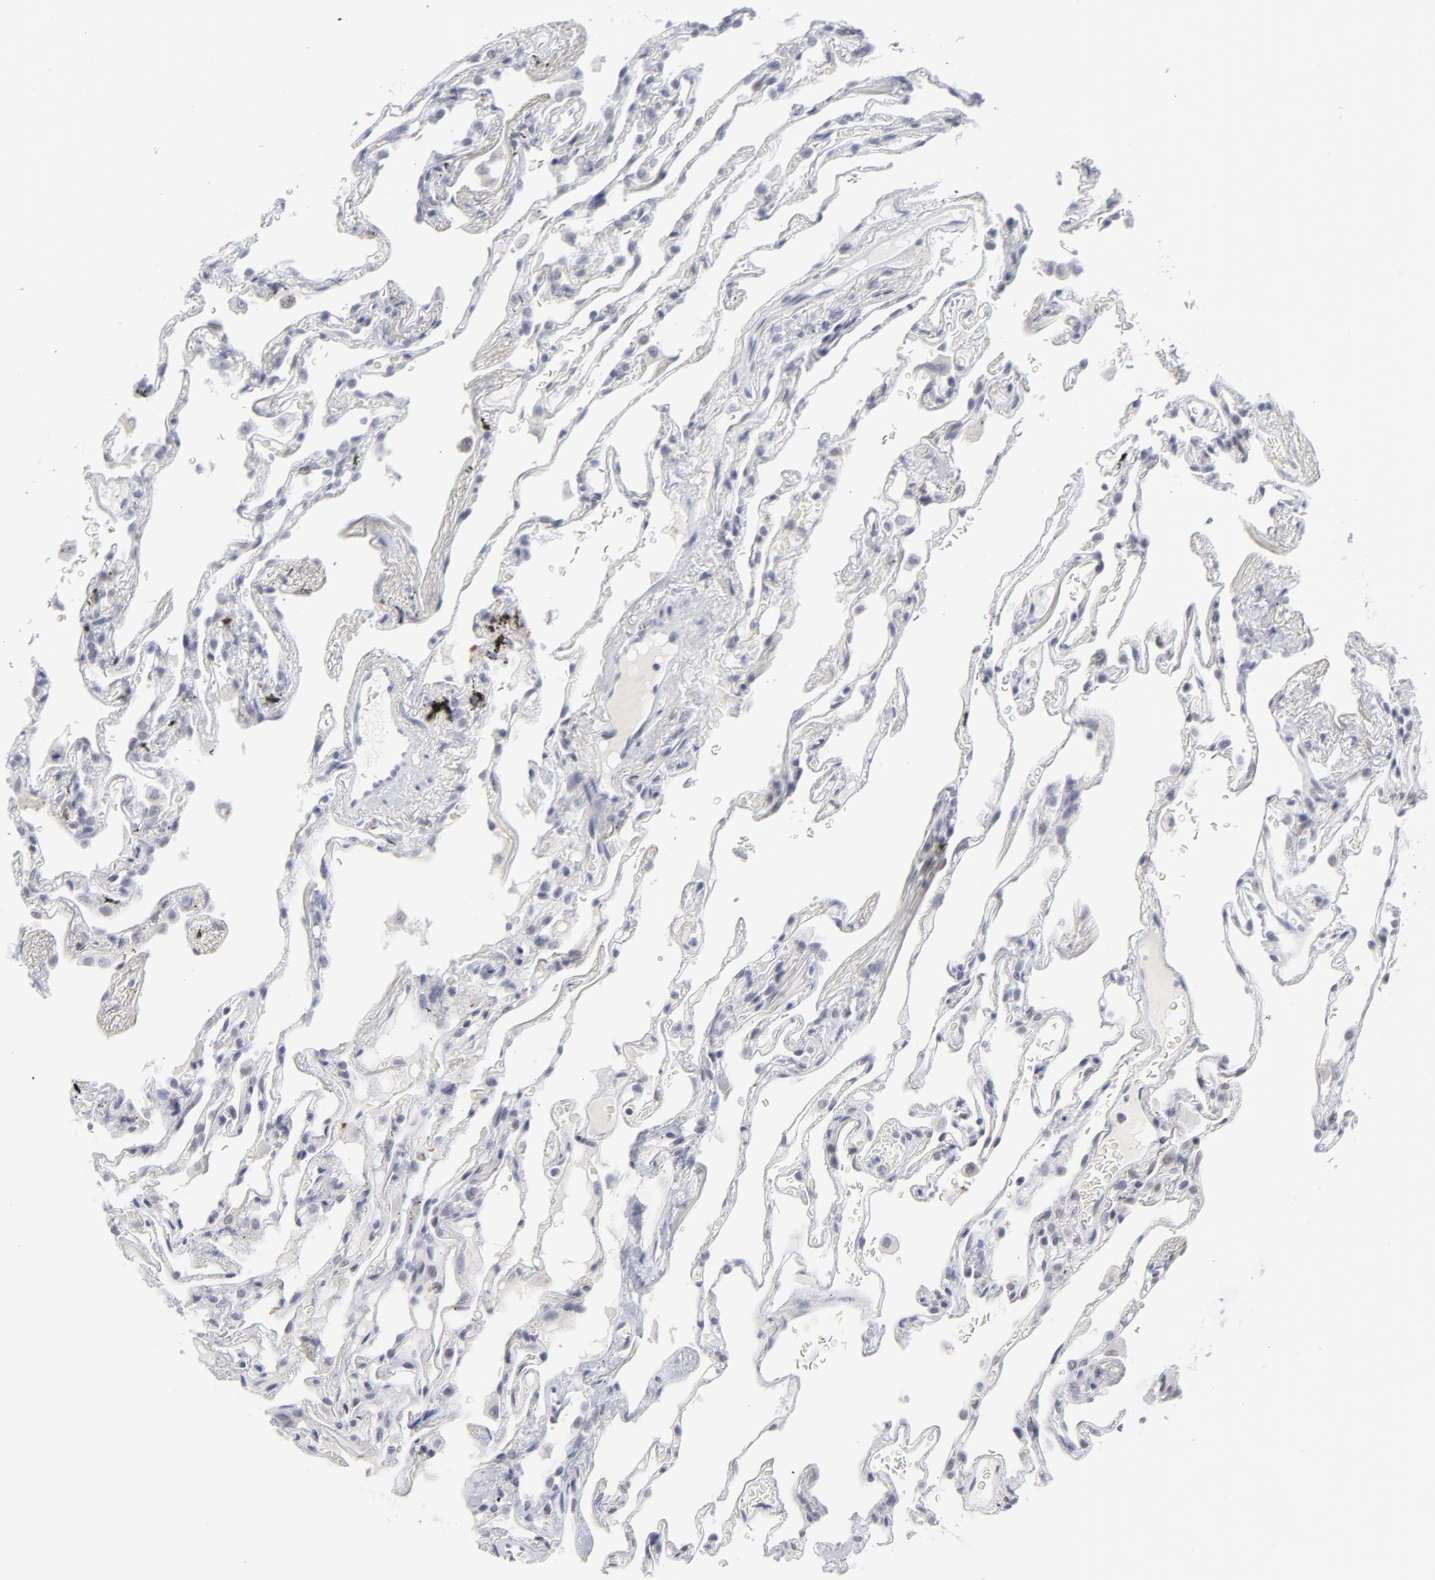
{"staining": {"intensity": "negative", "quantity": "none", "location": "none"}, "tissue": "lung", "cell_type": "Alveolar cells", "image_type": "normal", "snomed": [{"axis": "morphology", "description": "Normal tissue, NOS"}, {"axis": "morphology", "description": "Inflammation, NOS"}, {"axis": "topography", "description": "Lung"}], "caption": "Alveolar cells show no significant staining in unremarkable lung.", "gene": "CCR2", "patient": {"sex": "male", "age": 69}}